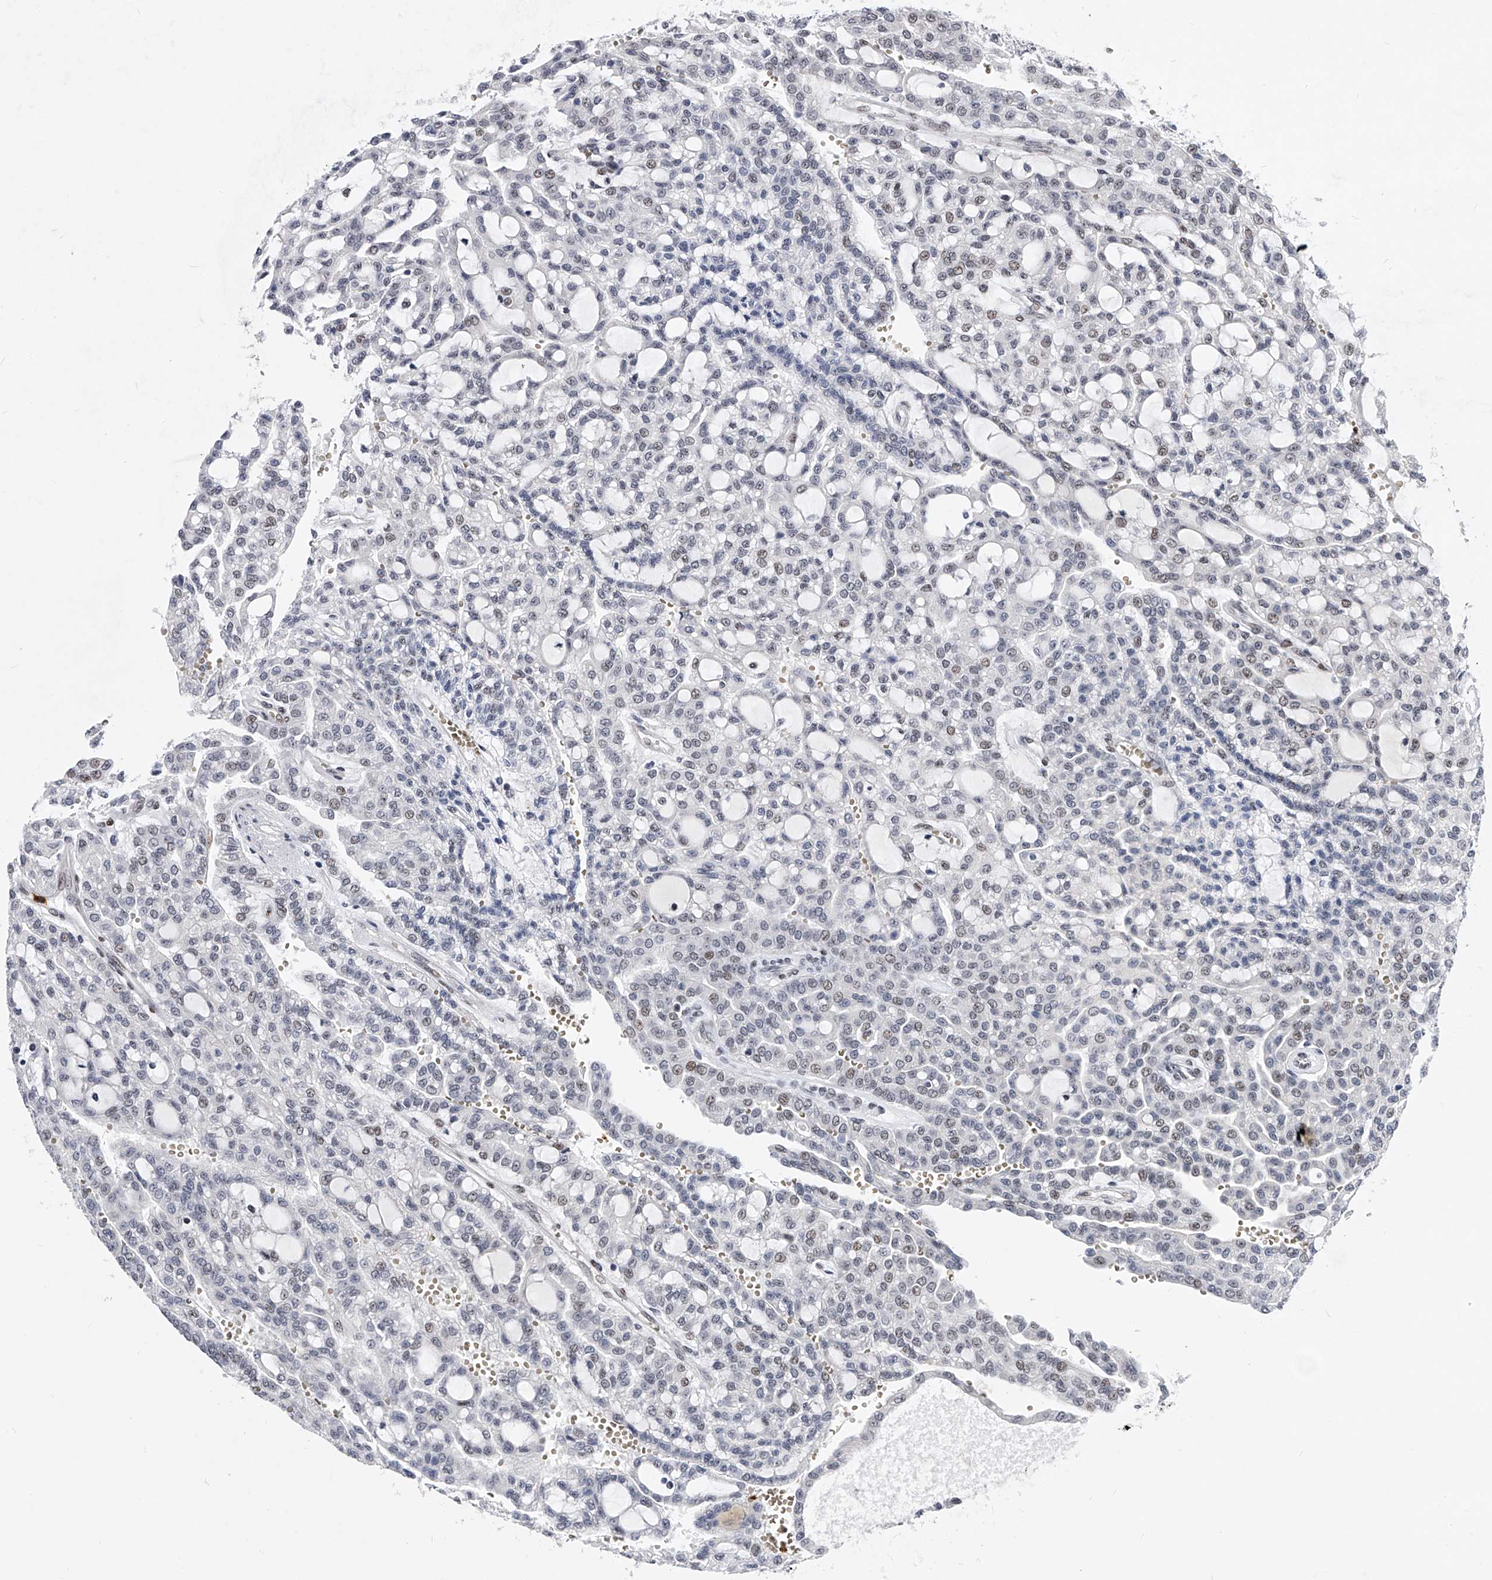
{"staining": {"intensity": "weak", "quantity": "25%-75%", "location": "nuclear"}, "tissue": "renal cancer", "cell_type": "Tumor cells", "image_type": "cancer", "snomed": [{"axis": "morphology", "description": "Adenocarcinoma, NOS"}, {"axis": "topography", "description": "Kidney"}], "caption": "High-power microscopy captured an immunohistochemistry histopathology image of renal cancer, revealing weak nuclear staining in approximately 25%-75% of tumor cells. Immunohistochemistry (ihc) stains the protein in brown and the nuclei are stained blue.", "gene": "TESK2", "patient": {"sex": "male", "age": 63}}